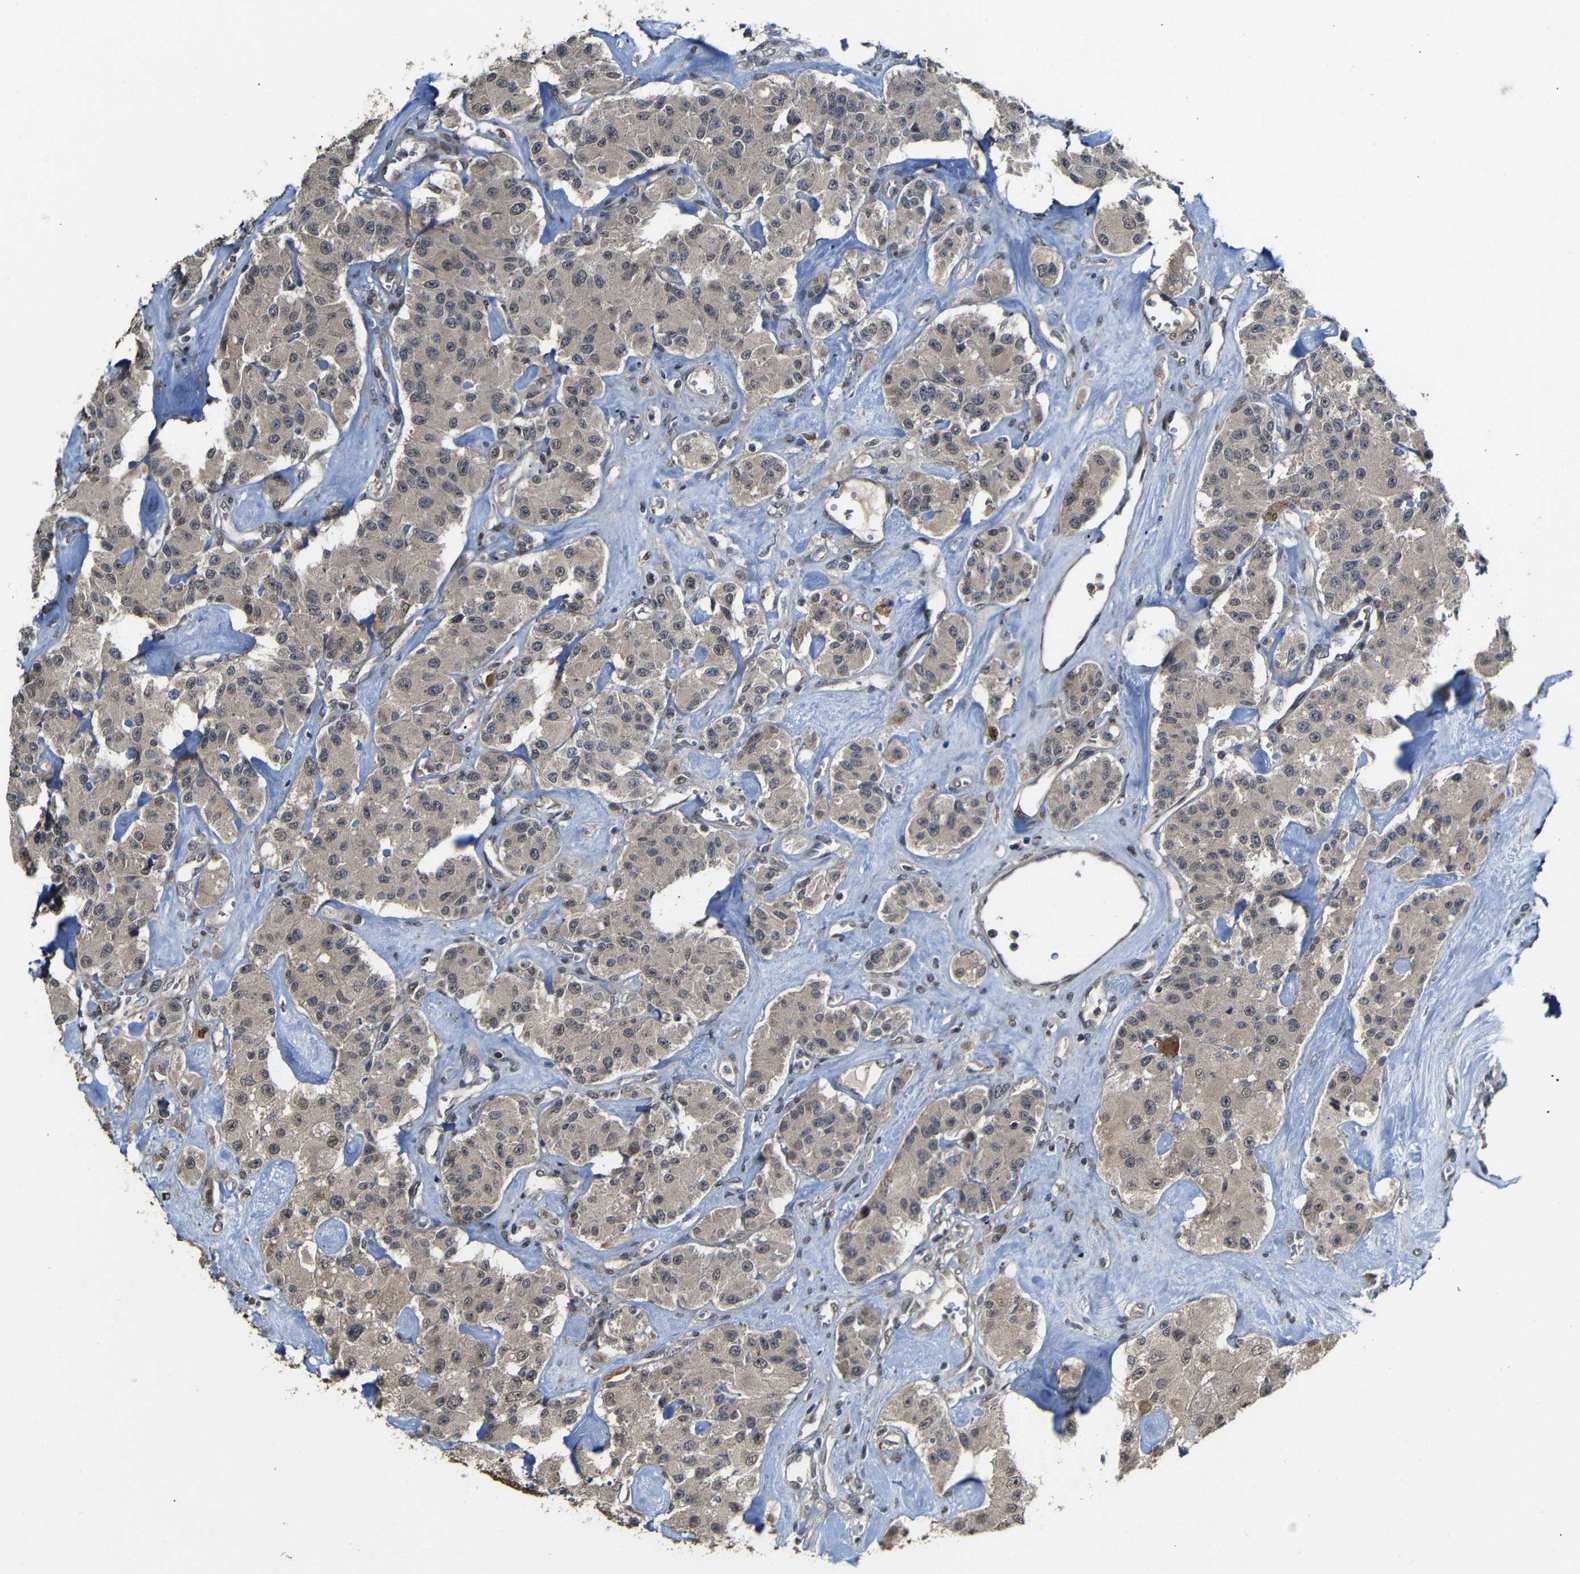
{"staining": {"intensity": "weak", "quantity": "25%-75%", "location": "cytoplasmic/membranous"}, "tissue": "carcinoid", "cell_type": "Tumor cells", "image_type": "cancer", "snomed": [{"axis": "morphology", "description": "Carcinoid, malignant, NOS"}, {"axis": "topography", "description": "Pancreas"}], "caption": "DAB immunohistochemical staining of human carcinoid reveals weak cytoplasmic/membranous protein staining in about 25%-75% of tumor cells. The staining was performed using DAB to visualize the protein expression in brown, while the nuclei were stained in blue with hematoxylin (Magnification: 20x).", "gene": "ATG12", "patient": {"sex": "male", "age": 41}}